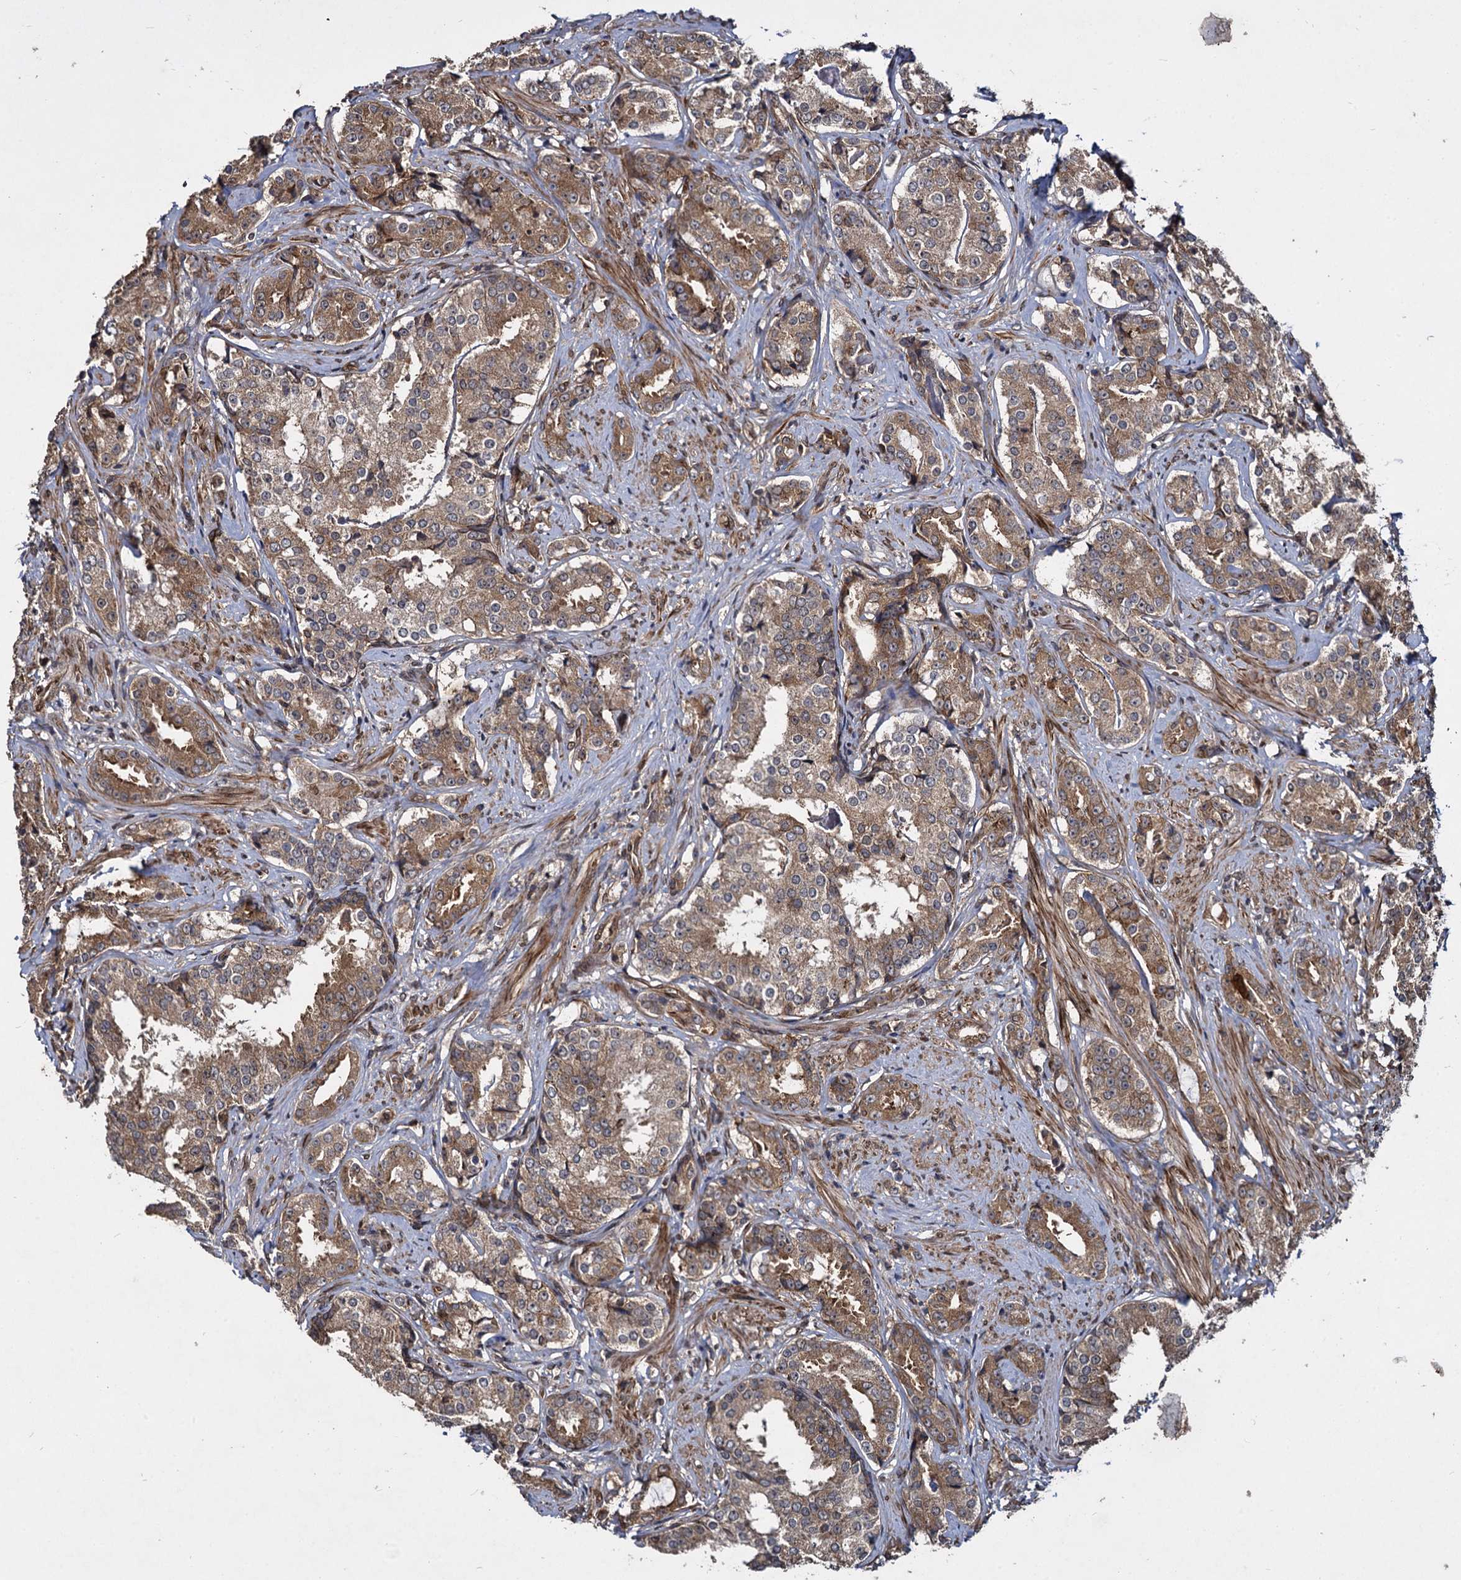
{"staining": {"intensity": "moderate", "quantity": ">75%", "location": "cytoplasmic/membranous"}, "tissue": "prostate cancer", "cell_type": "Tumor cells", "image_type": "cancer", "snomed": [{"axis": "morphology", "description": "Adenocarcinoma, High grade"}, {"axis": "topography", "description": "Prostate"}], "caption": "Protein analysis of prostate adenocarcinoma (high-grade) tissue exhibits moderate cytoplasmic/membranous staining in about >75% of tumor cells. (Stains: DAB in brown, nuclei in blue, Microscopy: brightfield microscopy at high magnification).", "gene": "DCP1B", "patient": {"sex": "male", "age": 58}}